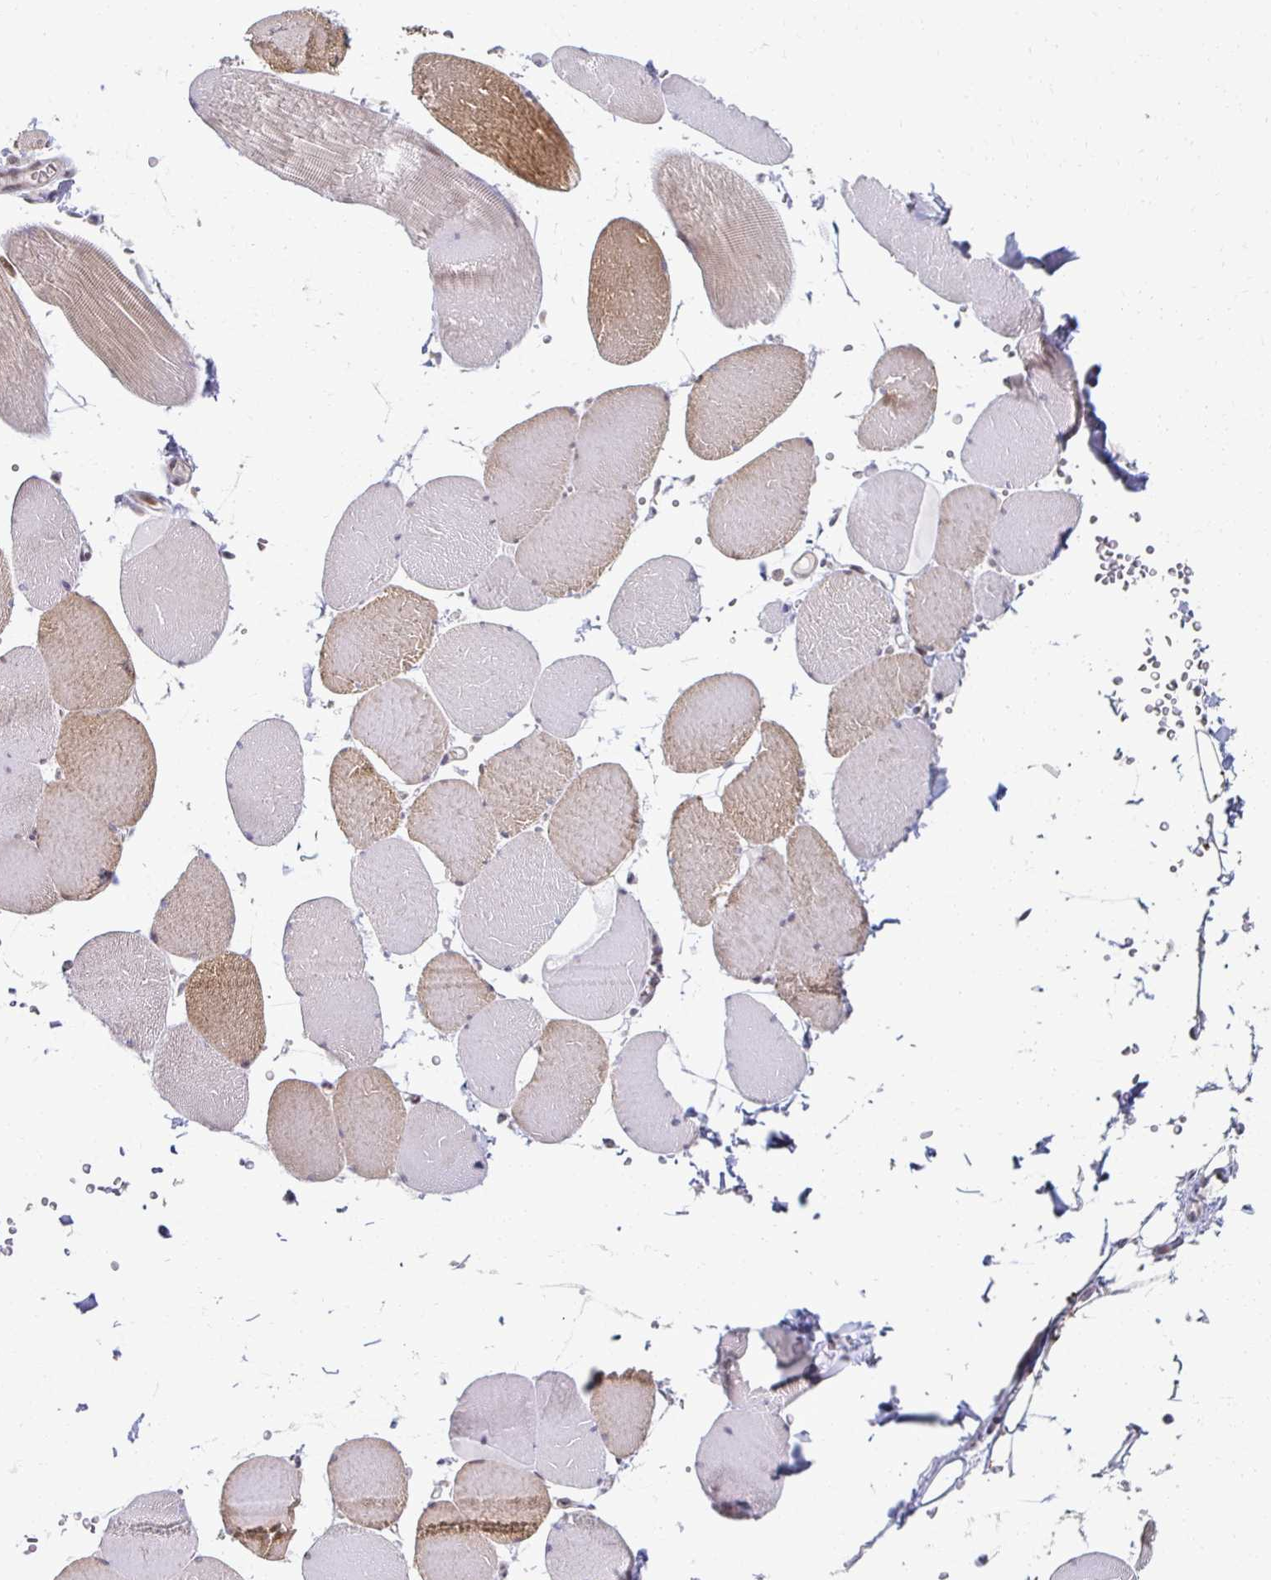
{"staining": {"intensity": "moderate", "quantity": "<25%", "location": "cytoplasmic/membranous"}, "tissue": "skeletal muscle", "cell_type": "Myocytes", "image_type": "normal", "snomed": [{"axis": "morphology", "description": "Normal tissue, NOS"}, {"axis": "topography", "description": "Skeletal muscle"}, {"axis": "topography", "description": "Head-Neck"}], "caption": "Immunohistochemistry (DAB) staining of normal human skeletal muscle reveals moderate cytoplasmic/membranous protein staining in approximately <25% of myocytes. (Stains: DAB in brown, nuclei in blue, Microscopy: brightfield microscopy at high magnification).", "gene": "HCFC1R1", "patient": {"sex": "male", "age": 66}}